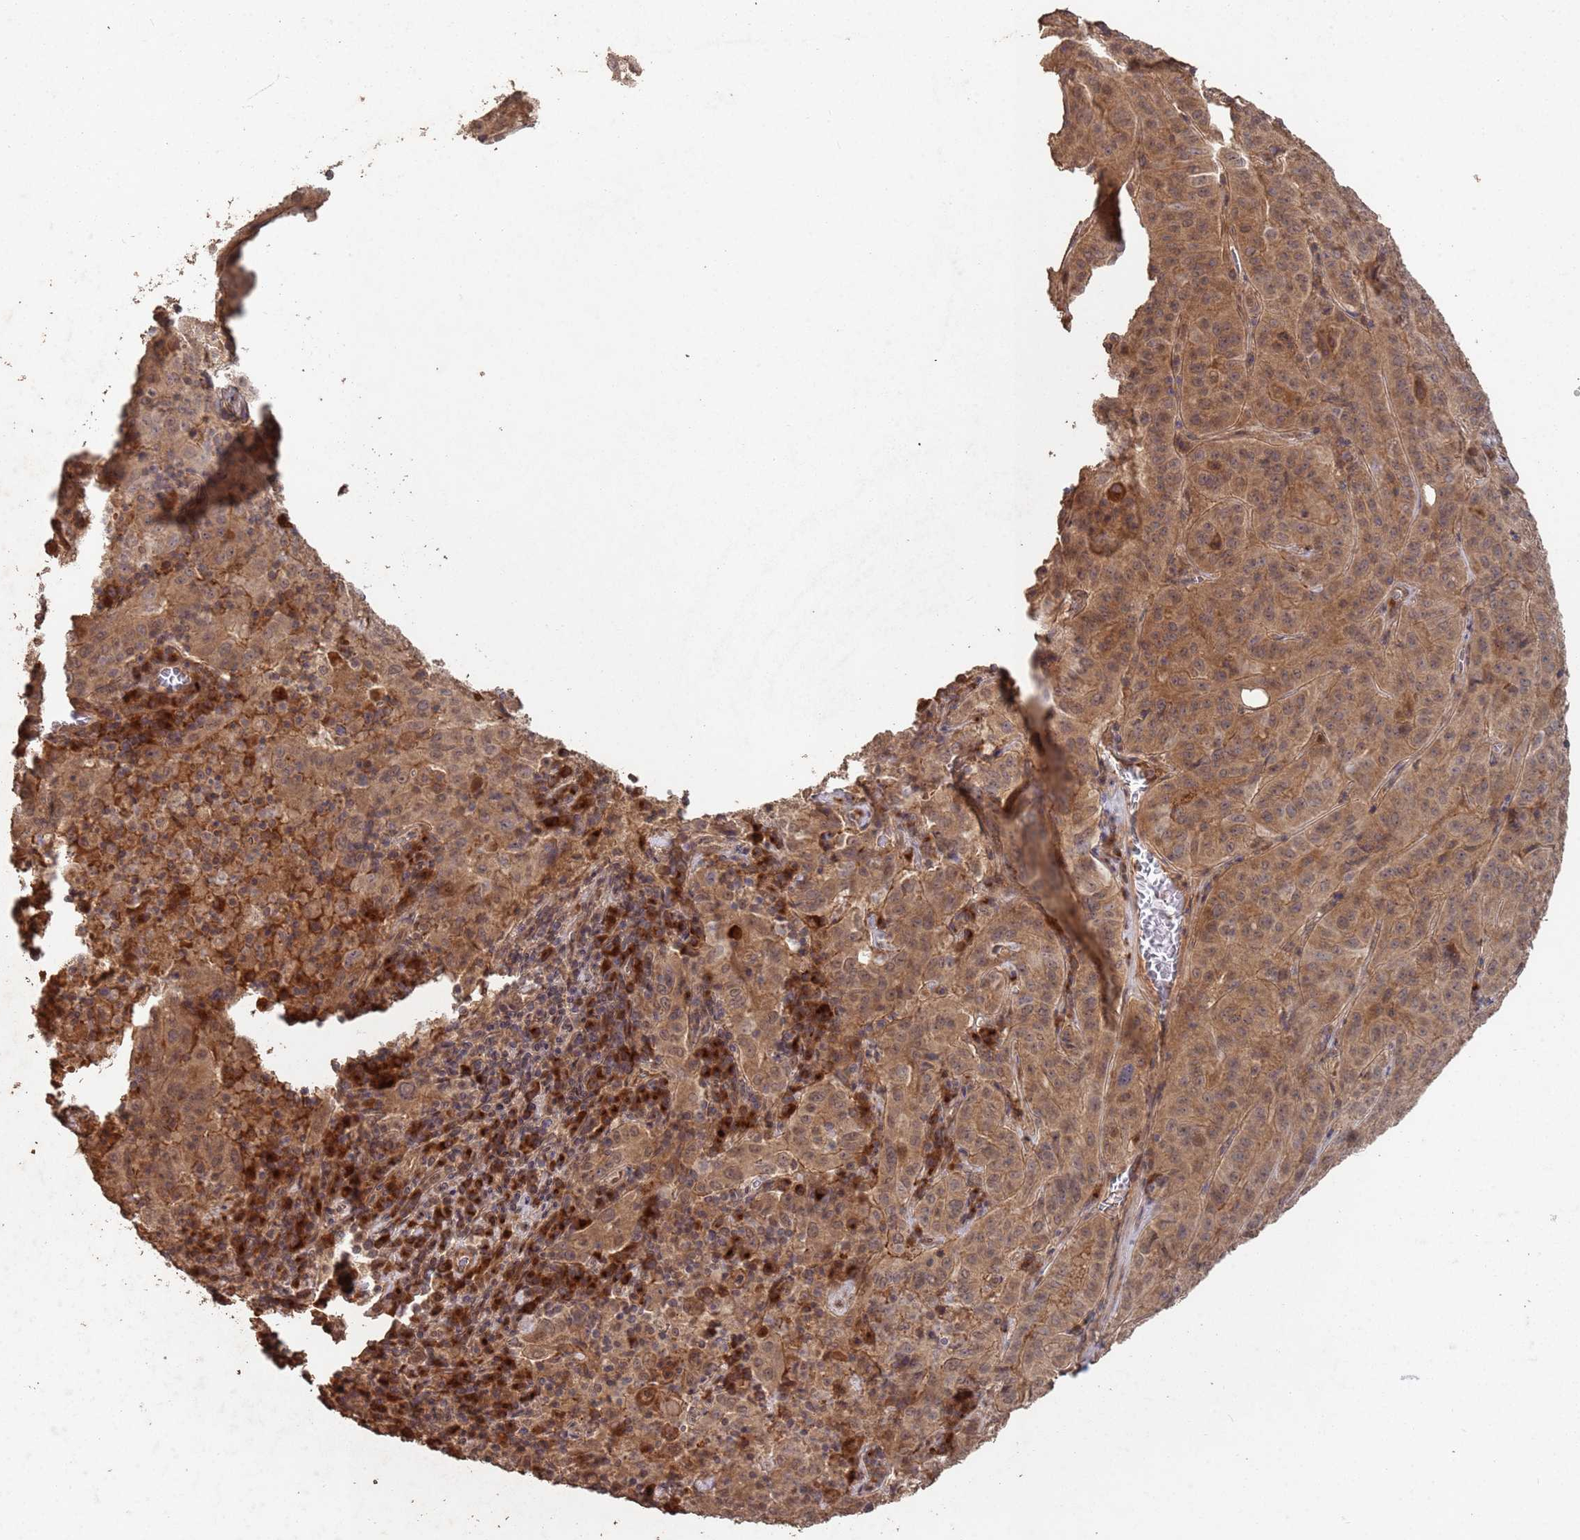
{"staining": {"intensity": "moderate", "quantity": ">75%", "location": "cytoplasmic/membranous,nuclear"}, "tissue": "pancreatic cancer", "cell_type": "Tumor cells", "image_type": "cancer", "snomed": [{"axis": "morphology", "description": "Adenocarcinoma, NOS"}, {"axis": "topography", "description": "Pancreas"}], "caption": "The image displays staining of adenocarcinoma (pancreatic), revealing moderate cytoplasmic/membranous and nuclear protein positivity (brown color) within tumor cells. The protein of interest is shown in brown color, while the nuclei are stained blue.", "gene": "FRAT1", "patient": {"sex": "male", "age": 63}}